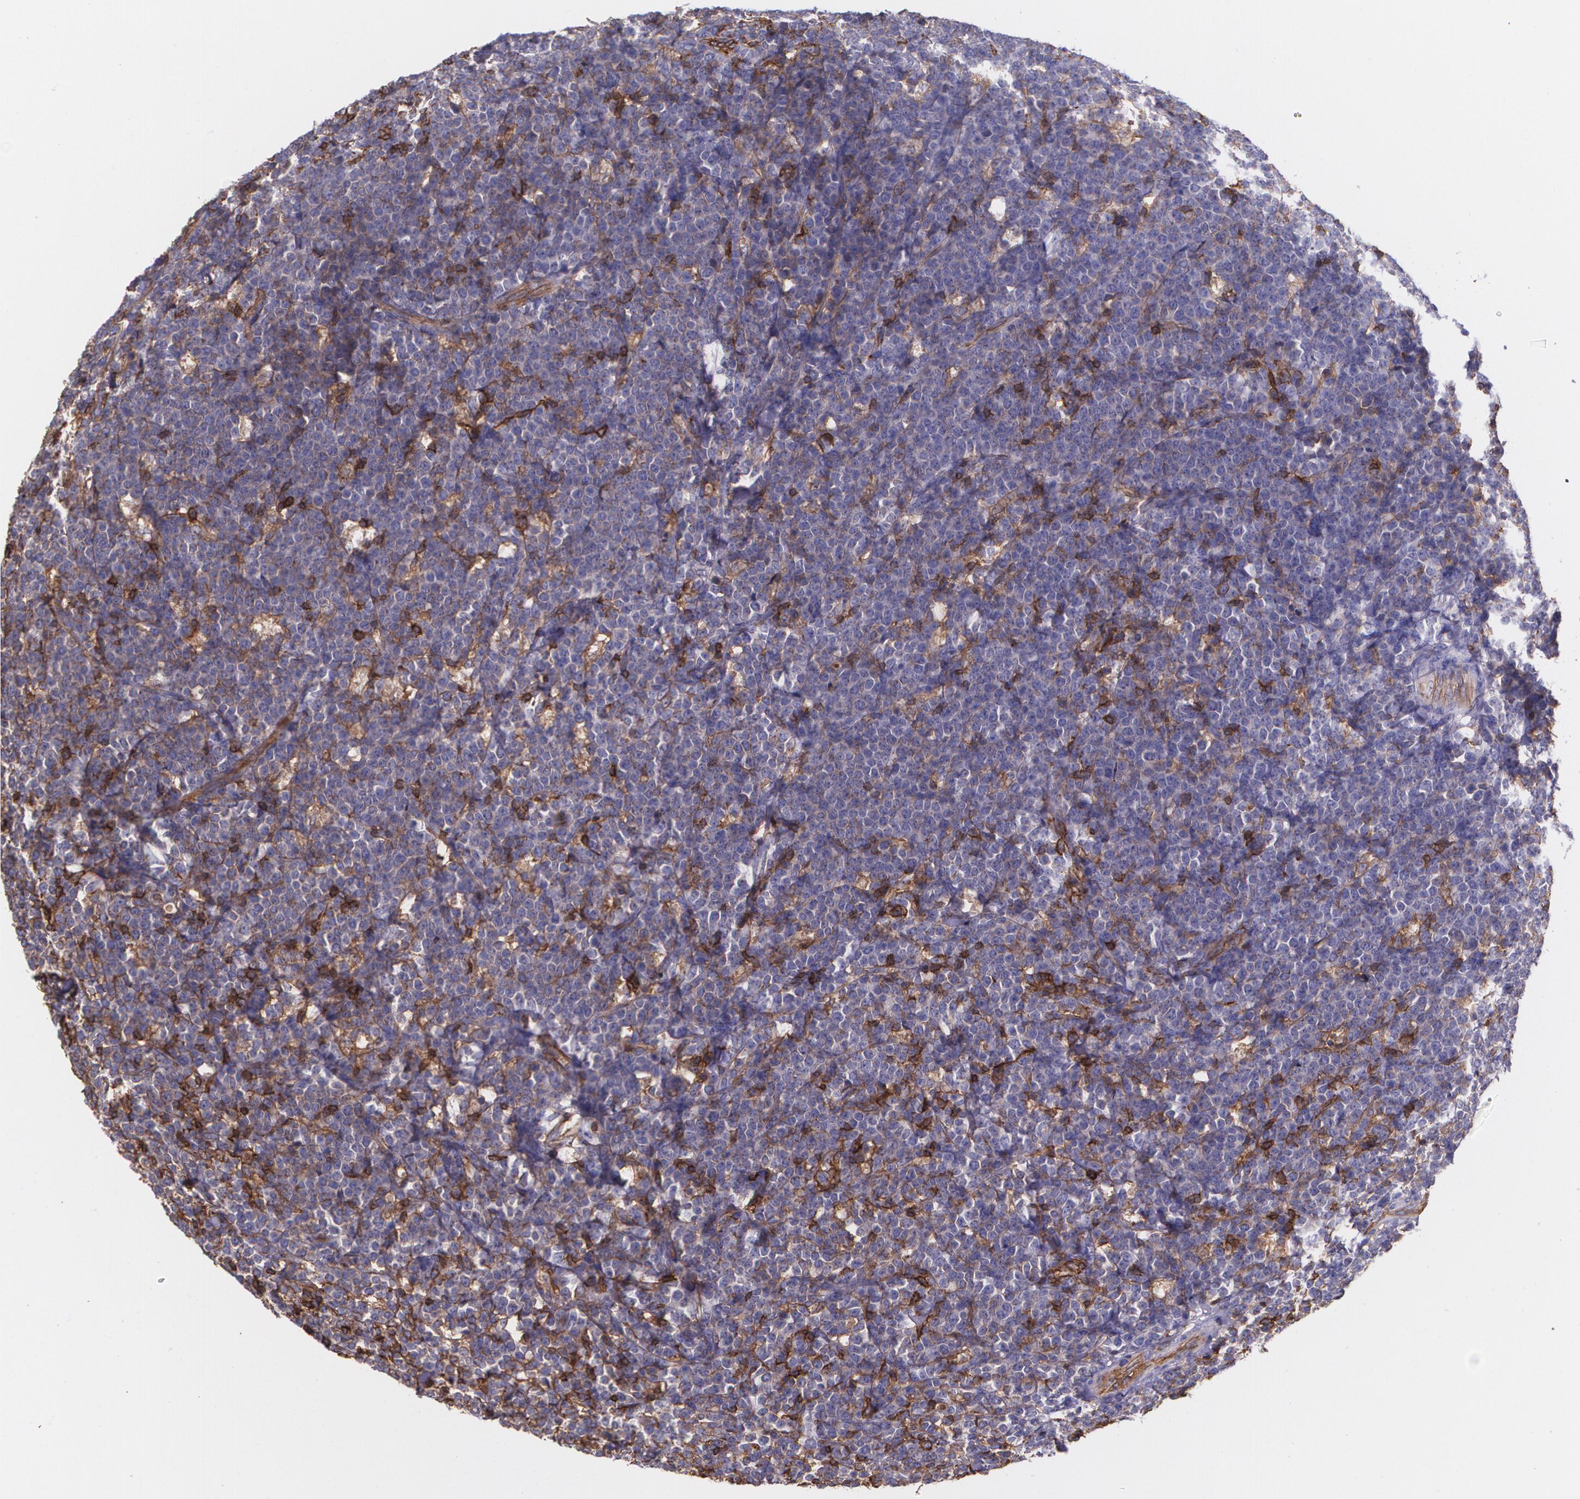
{"staining": {"intensity": "negative", "quantity": "none", "location": "none"}, "tissue": "lymphoma", "cell_type": "Tumor cells", "image_type": "cancer", "snomed": [{"axis": "morphology", "description": "Malignant lymphoma, non-Hodgkin's type, High grade"}, {"axis": "topography", "description": "Small intestine"}, {"axis": "topography", "description": "Colon"}], "caption": "Immunohistochemical staining of human lymphoma displays no significant expression in tumor cells.", "gene": "B2M", "patient": {"sex": "male", "age": 8}}